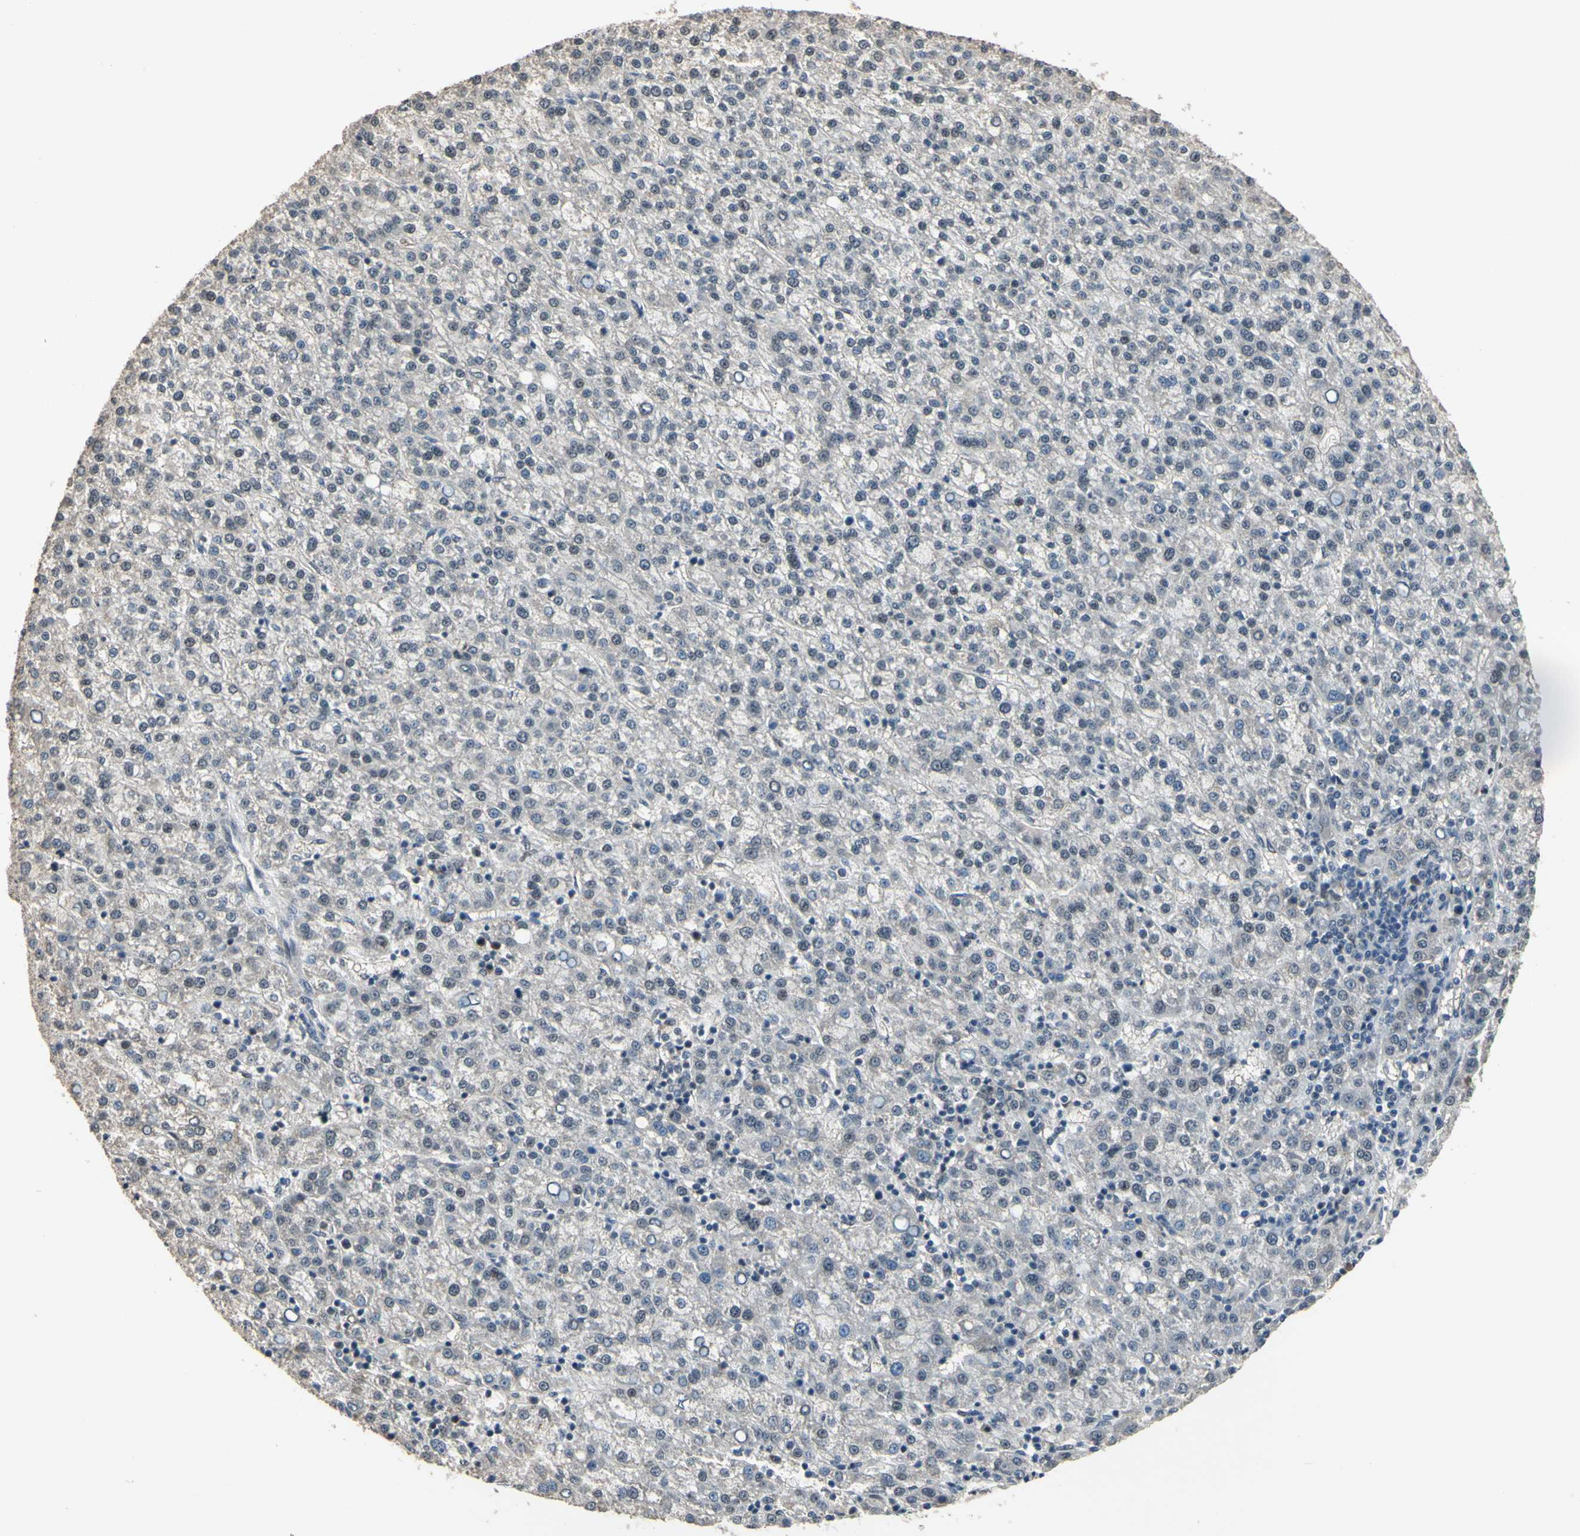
{"staining": {"intensity": "weak", "quantity": "<25%", "location": "nuclear"}, "tissue": "liver cancer", "cell_type": "Tumor cells", "image_type": "cancer", "snomed": [{"axis": "morphology", "description": "Carcinoma, Hepatocellular, NOS"}, {"axis": "topography", "description": "Liver"}], "caption": "This image is of hepatocellular carcinoma (liver) stained with immunohistochemistry (IHC) to label a protein in brown with the nuclei are counter-stained blue. There is no staining in tumor cells.", "gene": "ZNF174", "patient": {"sex": "female", "age": 58}}